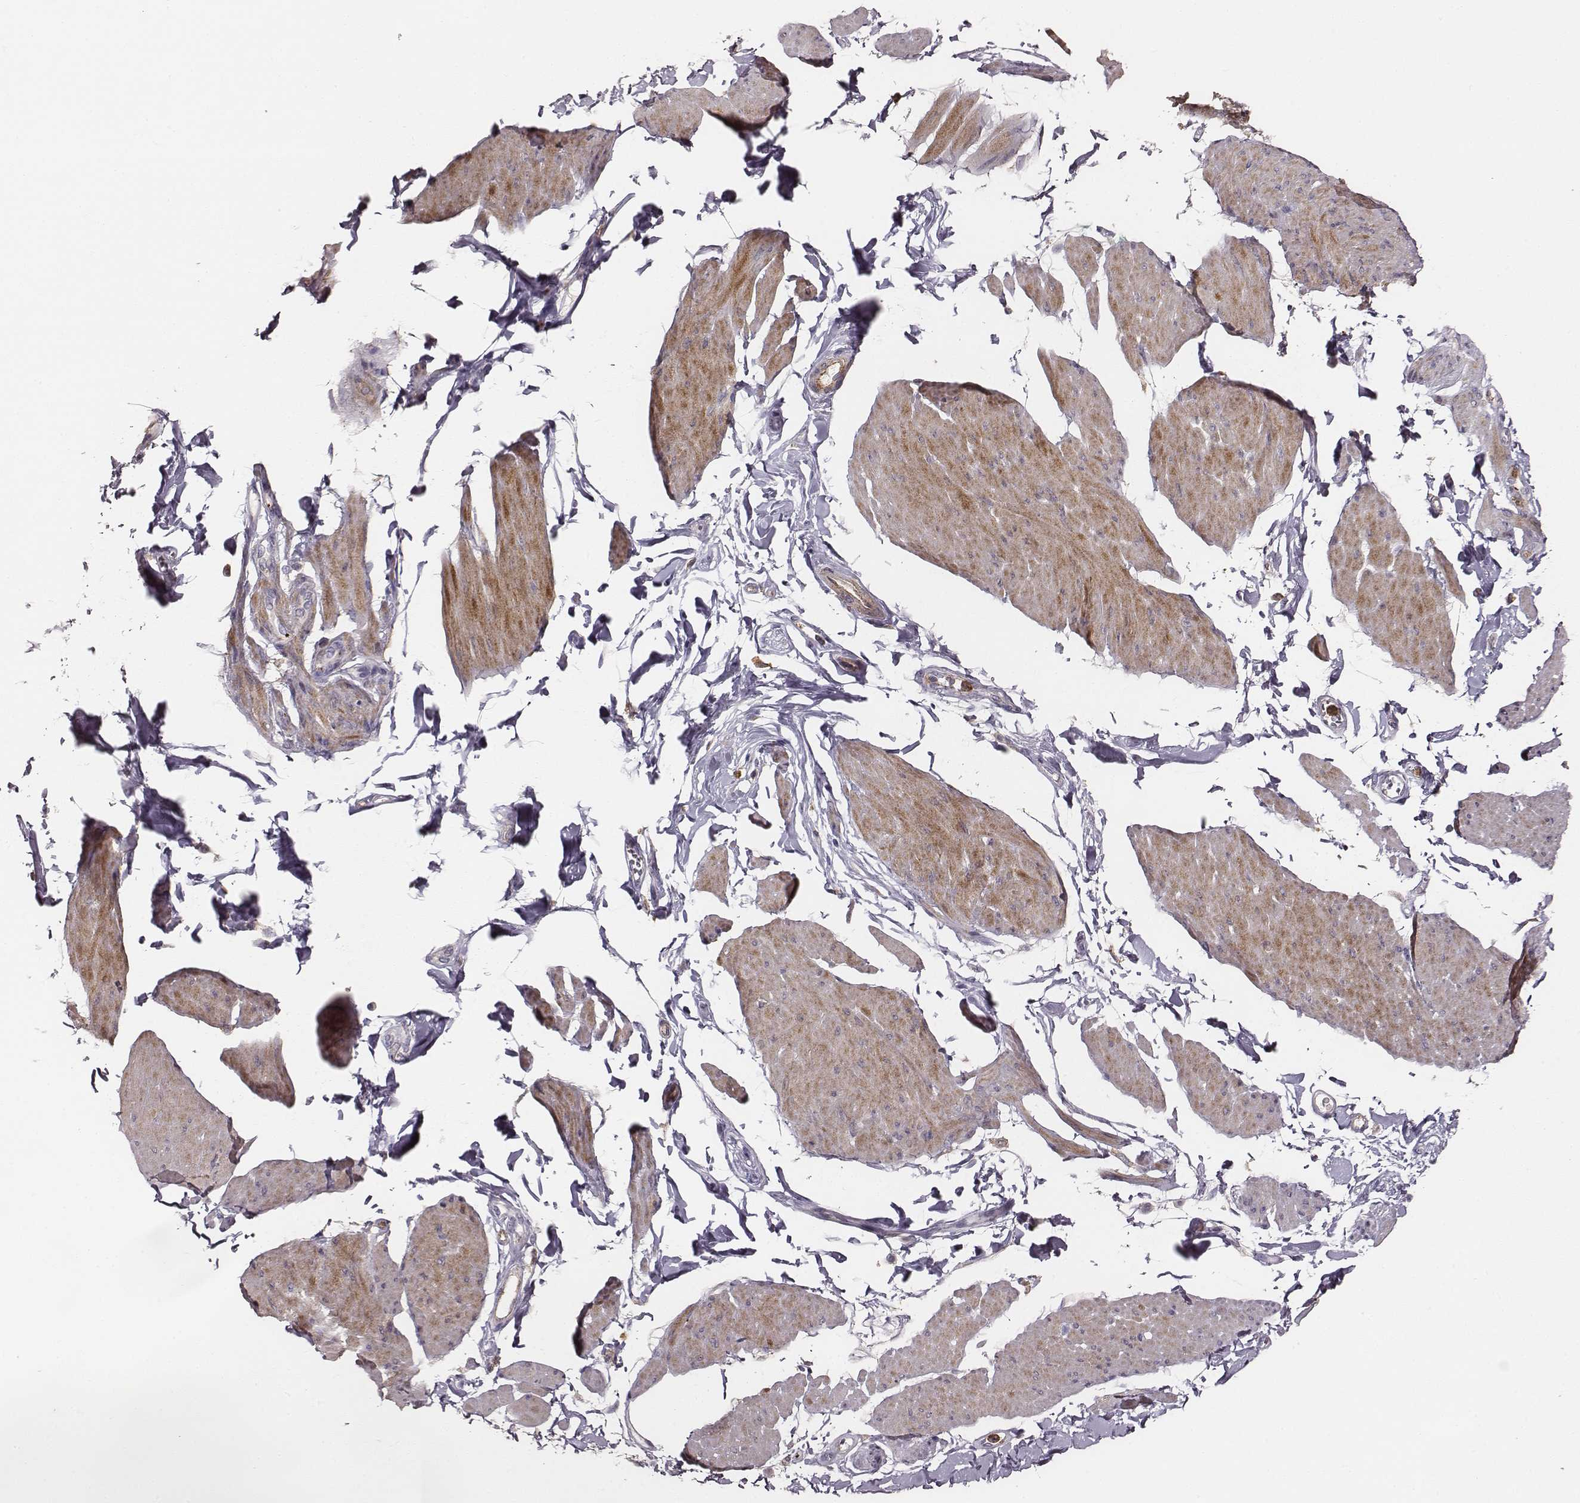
{"staining": {"intensity": "moderate", "quantity": "25%-75%", "location": "cytoplasmic/membranous"}, "tissue": "smooth muscle", "cell_type": "Smooth muscle cells", "image_type": "normal", "snomed": [{"axis": "morphology", "description": "Normal tissue, NOS"}, {"axis": "topography", "description": "Adipose tissue"}, {"axis": "topography", "description": "Smooth muscle"}, {"axis": "topography", "description": "Peripheral nerve tissue"}], "caption": "Approximately 25%-75% of smooth muscle cells in normal smooth muscle display moderate cytoplasmic/membranous protein expression as visualized by brown immunohistochemical staining.", "gene": "ZYX", "patient": {"sex": "male", "age": 83}}